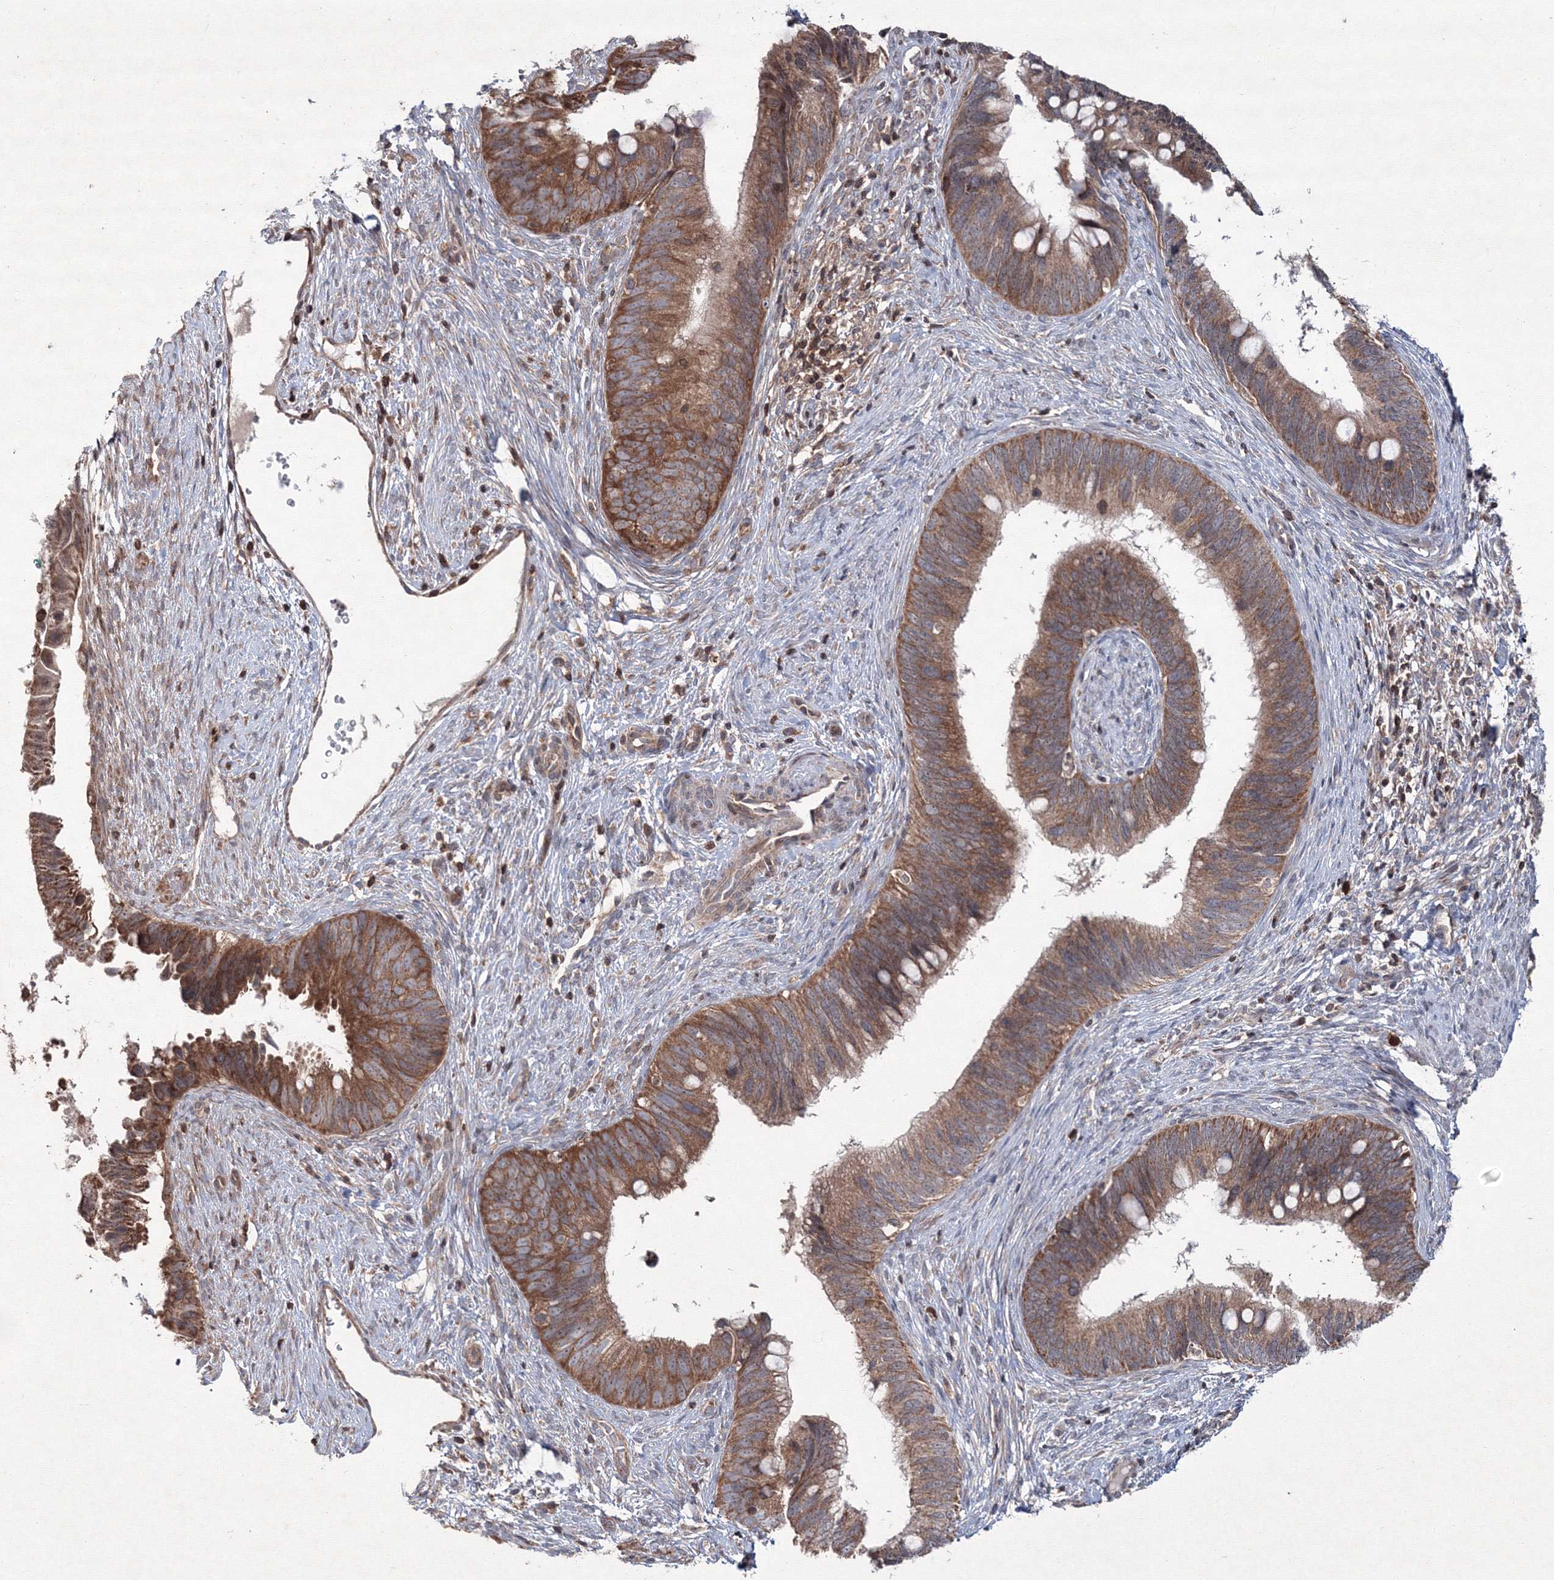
{"staining": {"intensity": "moderate", "quantity": ">75%", "location": "cytoplasmic/membranous"}, "tissue": "cervical cancer", "cell_type": "Tumor cells", "image_type": "cancer", "snomed": [{"axis": "morphology", "description": "Adenocarcinoma, NOS"}, {"axis": "topography", "description": "Cervix"}], "caption": "Cervical adenocarcinoma stained with a protein marker reveals moderate staining in tumor cells.", "gene": "MKRN2", "patient": {"sex": "female", "age": 42}}